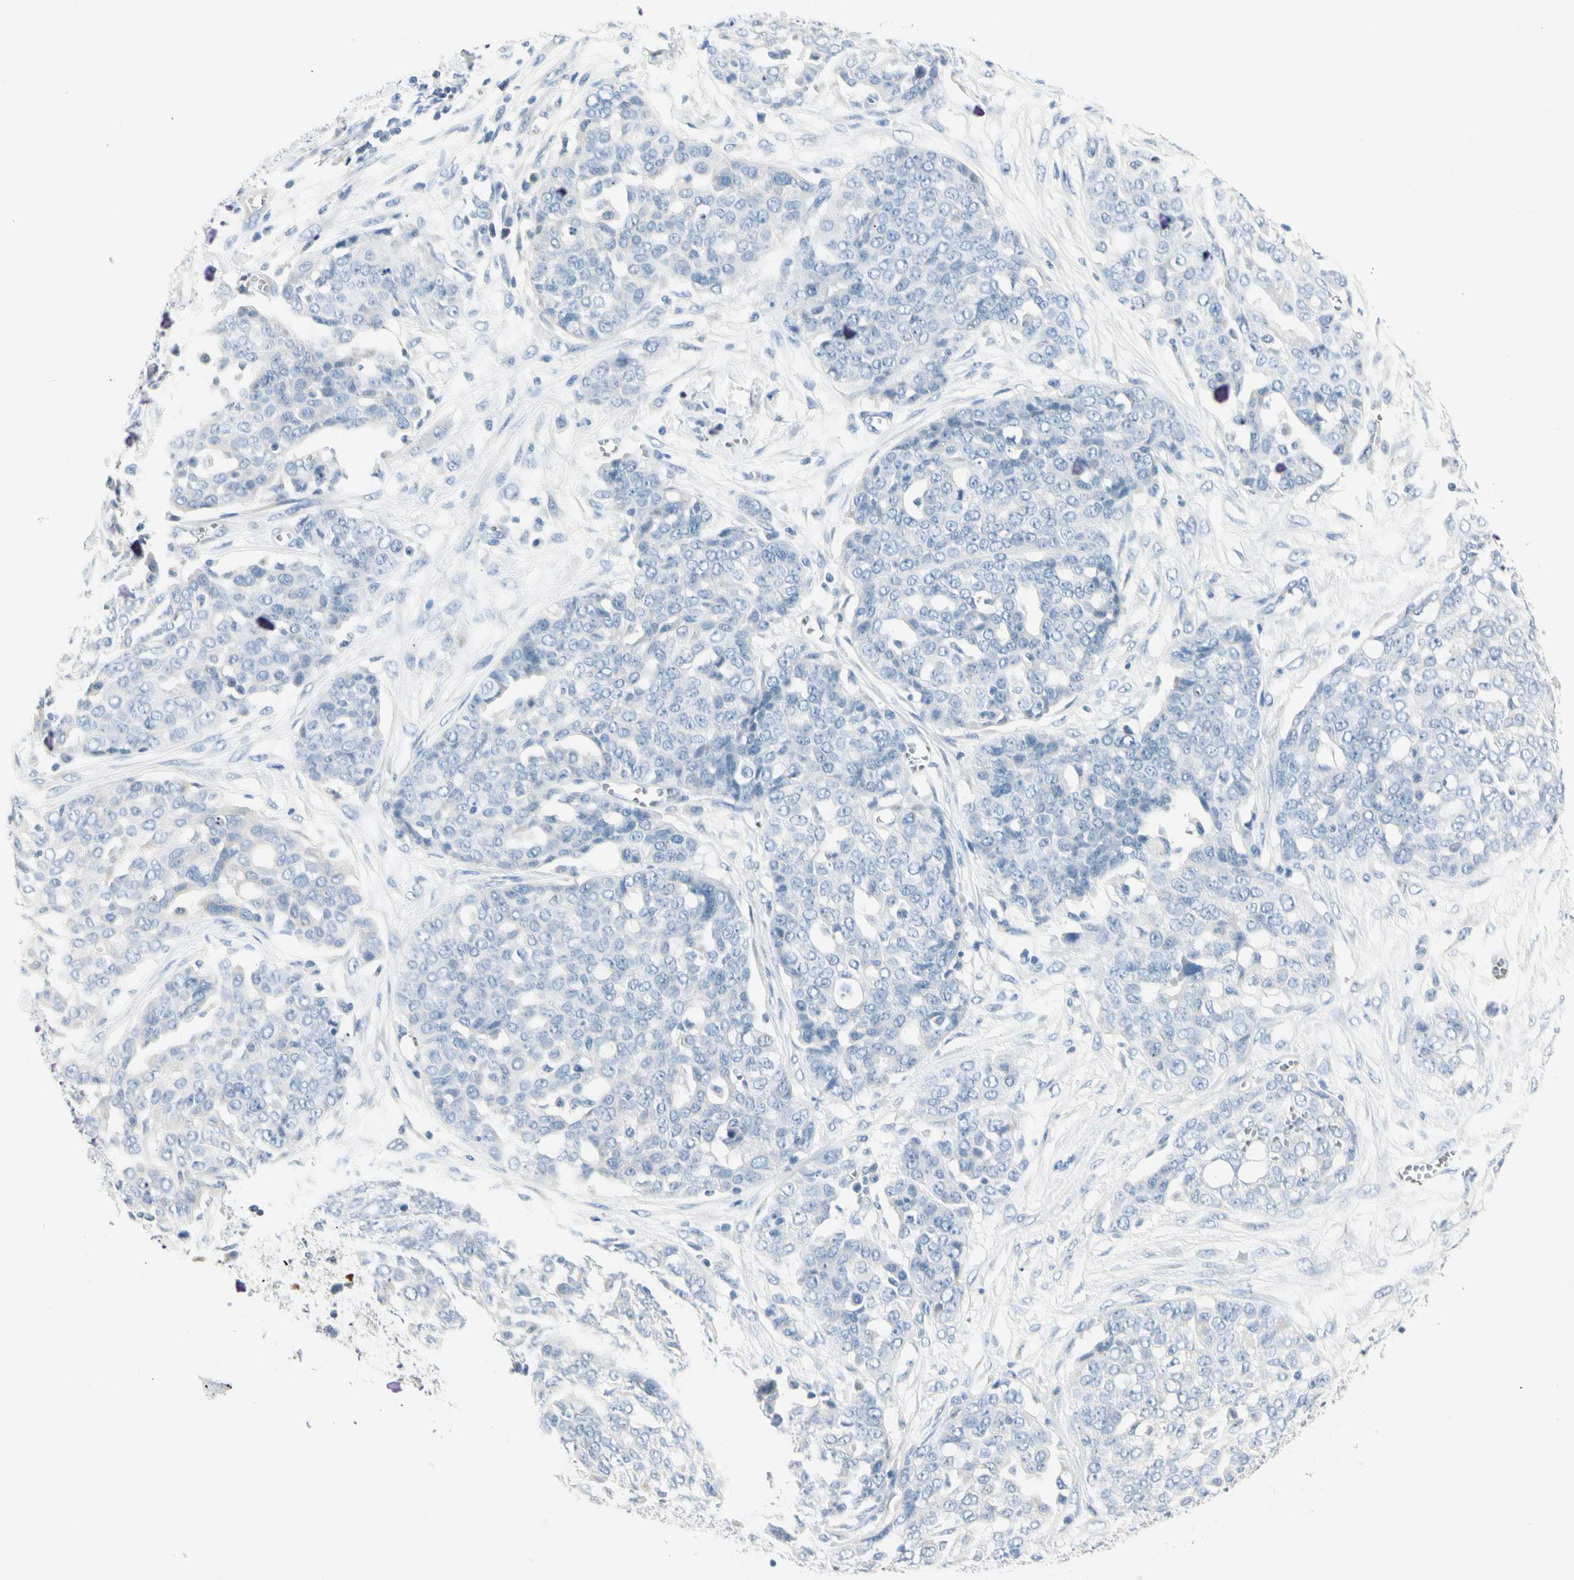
{"staining": {"intensity": "negative", "quantity": "none", "location": "none"}, "tissue": "ovarian cancer", "cell_type": "Tumor cells", "image_type": "cancer", "snomed": [{"axis": "morphology", "description": "Cystadenocarcinoma, serous, NOS"}, {"axis": "topography", "description": "Soft tissue"}, {"axis": "topography", "description": "Ovary"}], "caption": "Immunohistochemical staining of serous cystadenocarcinoma (ovarian) shows no significant expression in tumor cells.", "gene": "CA1", "patient": {"sex": "female", "age": 57}}